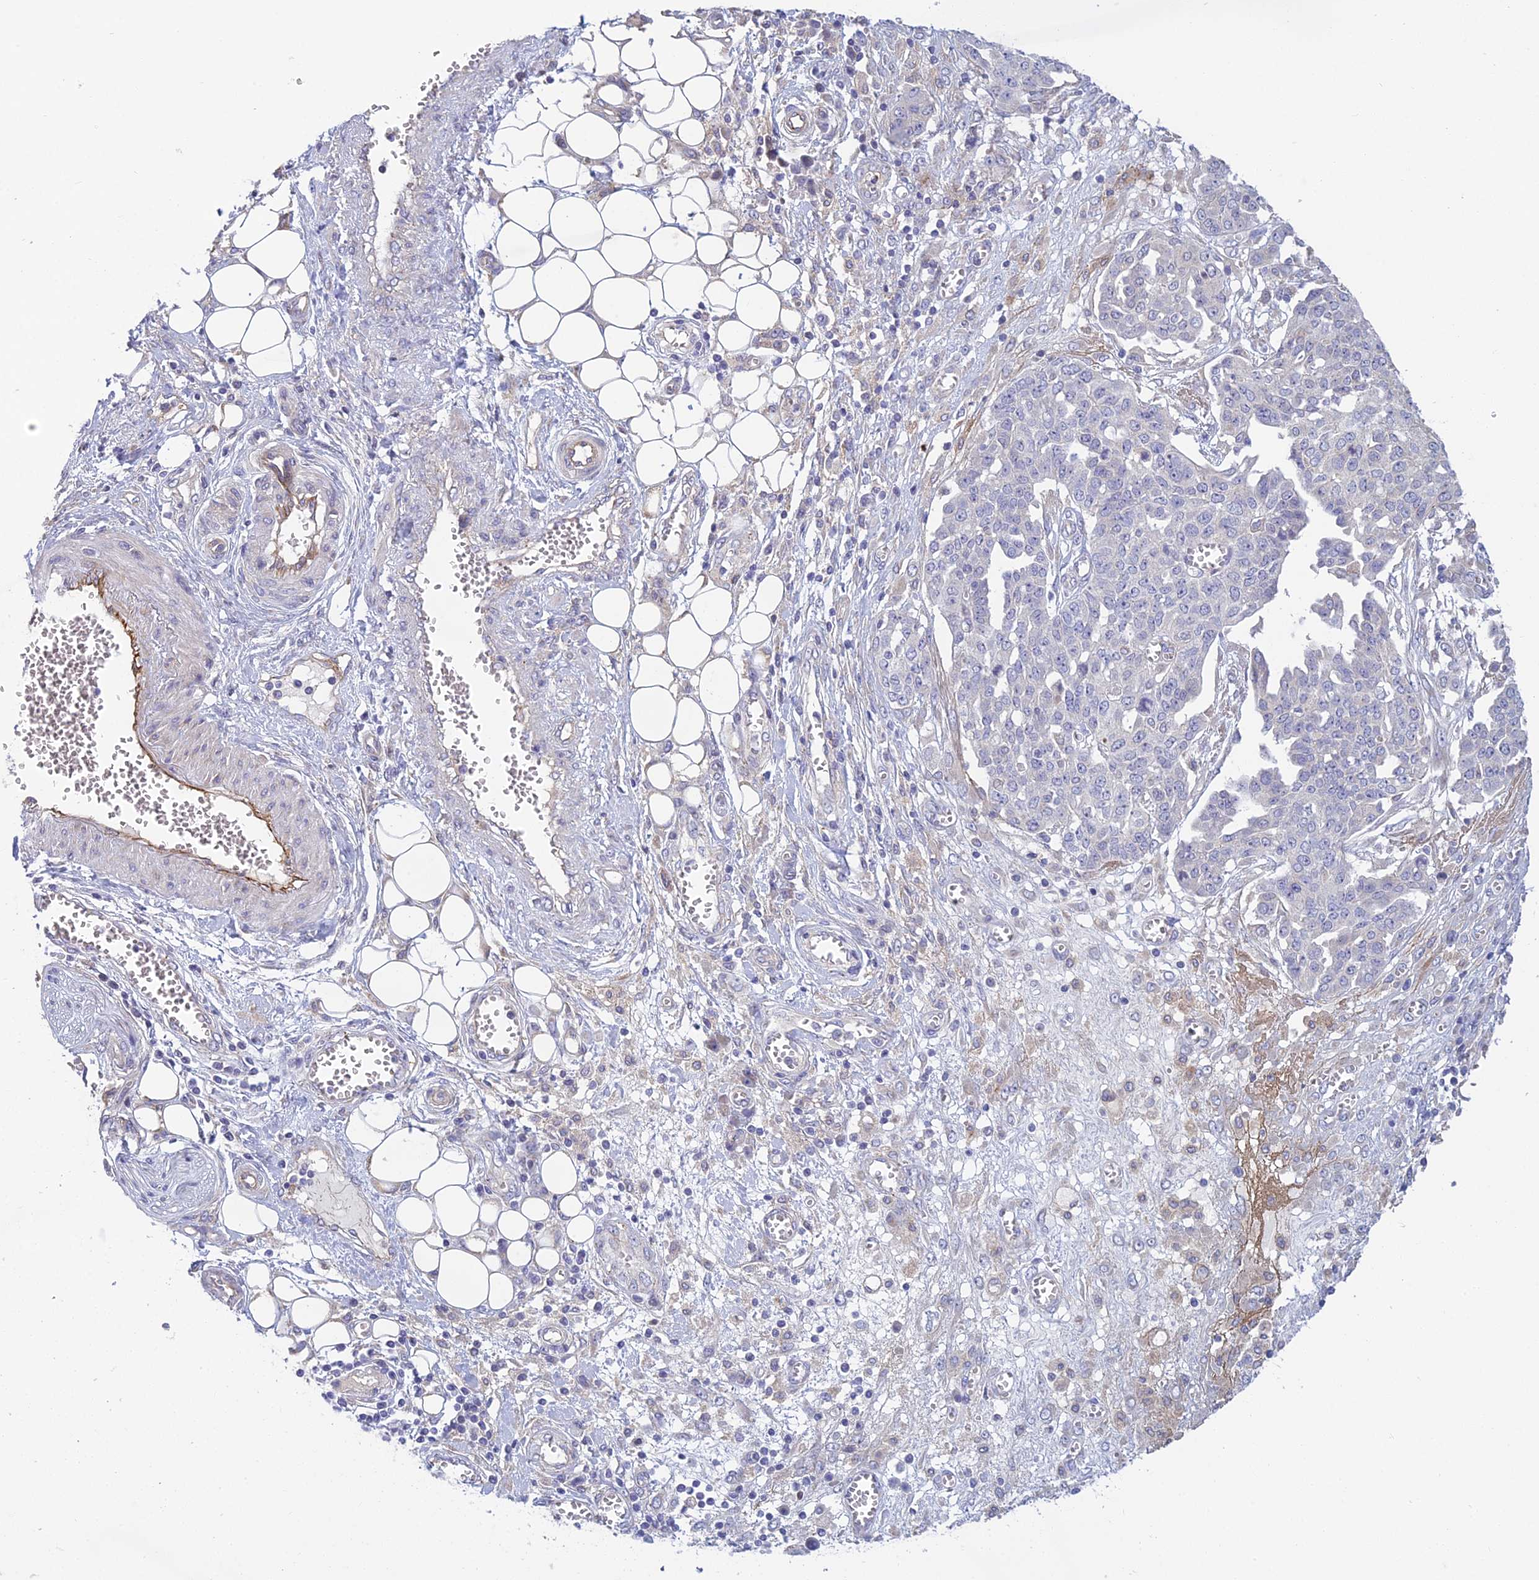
{"staining": {"intensity": "negative", "quantity": "none", "location": "none"}, "tissue": "ovarian cancer", "cell_type": "Tumor cells", "image_type": "cancer", "snomed": [{"axis": "morphology", "description": "Cystadenocarcinoma, serous, NOS"}, {"axis": "topography", "description": "Soft tissue"}, {"axis": "topography", "description": "Ovary"}], "caption": "Immunohistochemistry (IHC) photomicrograph of ovarian cancer stained for a protein (brown), which exhibits no staining in tumor cells. The staining was performed using DAB (3,3'-diaminobenzidine) to visualize the protein expression in brown, while the nuclei were stained in blue with hematoxylin (Magnification: 20x).", "gene": "DUS2", "patient": {"sex": "female", "age": 57}}